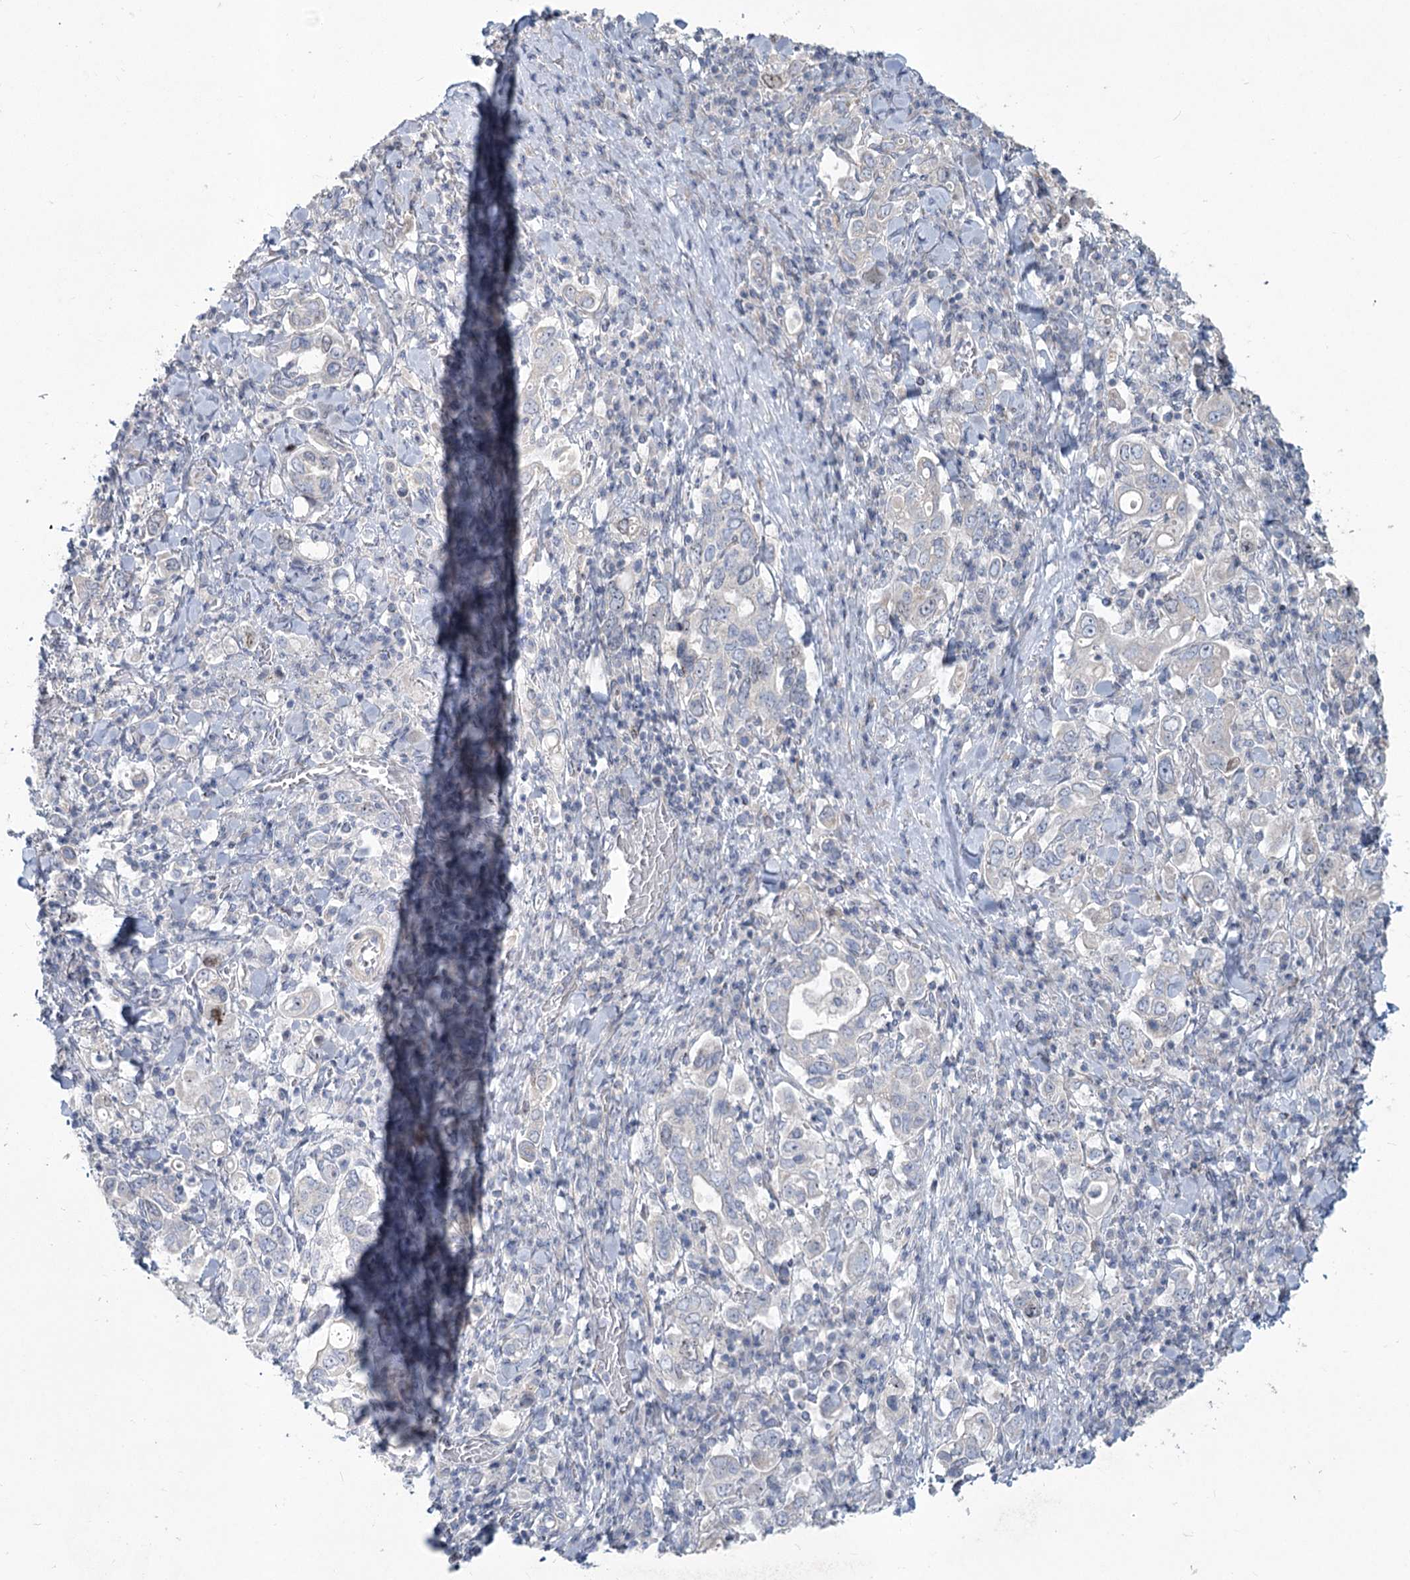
{"staining": {"intensity": "negative", "quantity": "none", "location": "none"}, "tissue": "stomach cancer", "cell_type": "Tumor cells", "image_type": "cancer", "snomed": [{"axis": "morphology", "description": "Adenocarcinoma, NOS"}, {"axis": "topography", "description": "Stomach, upper"}], "caption": "Tumor cells are negative for protein expression in human adenocarcinoma (stomach).", "gene": "ABITRAM", "patient": {"sex": "male", "age": 62}}